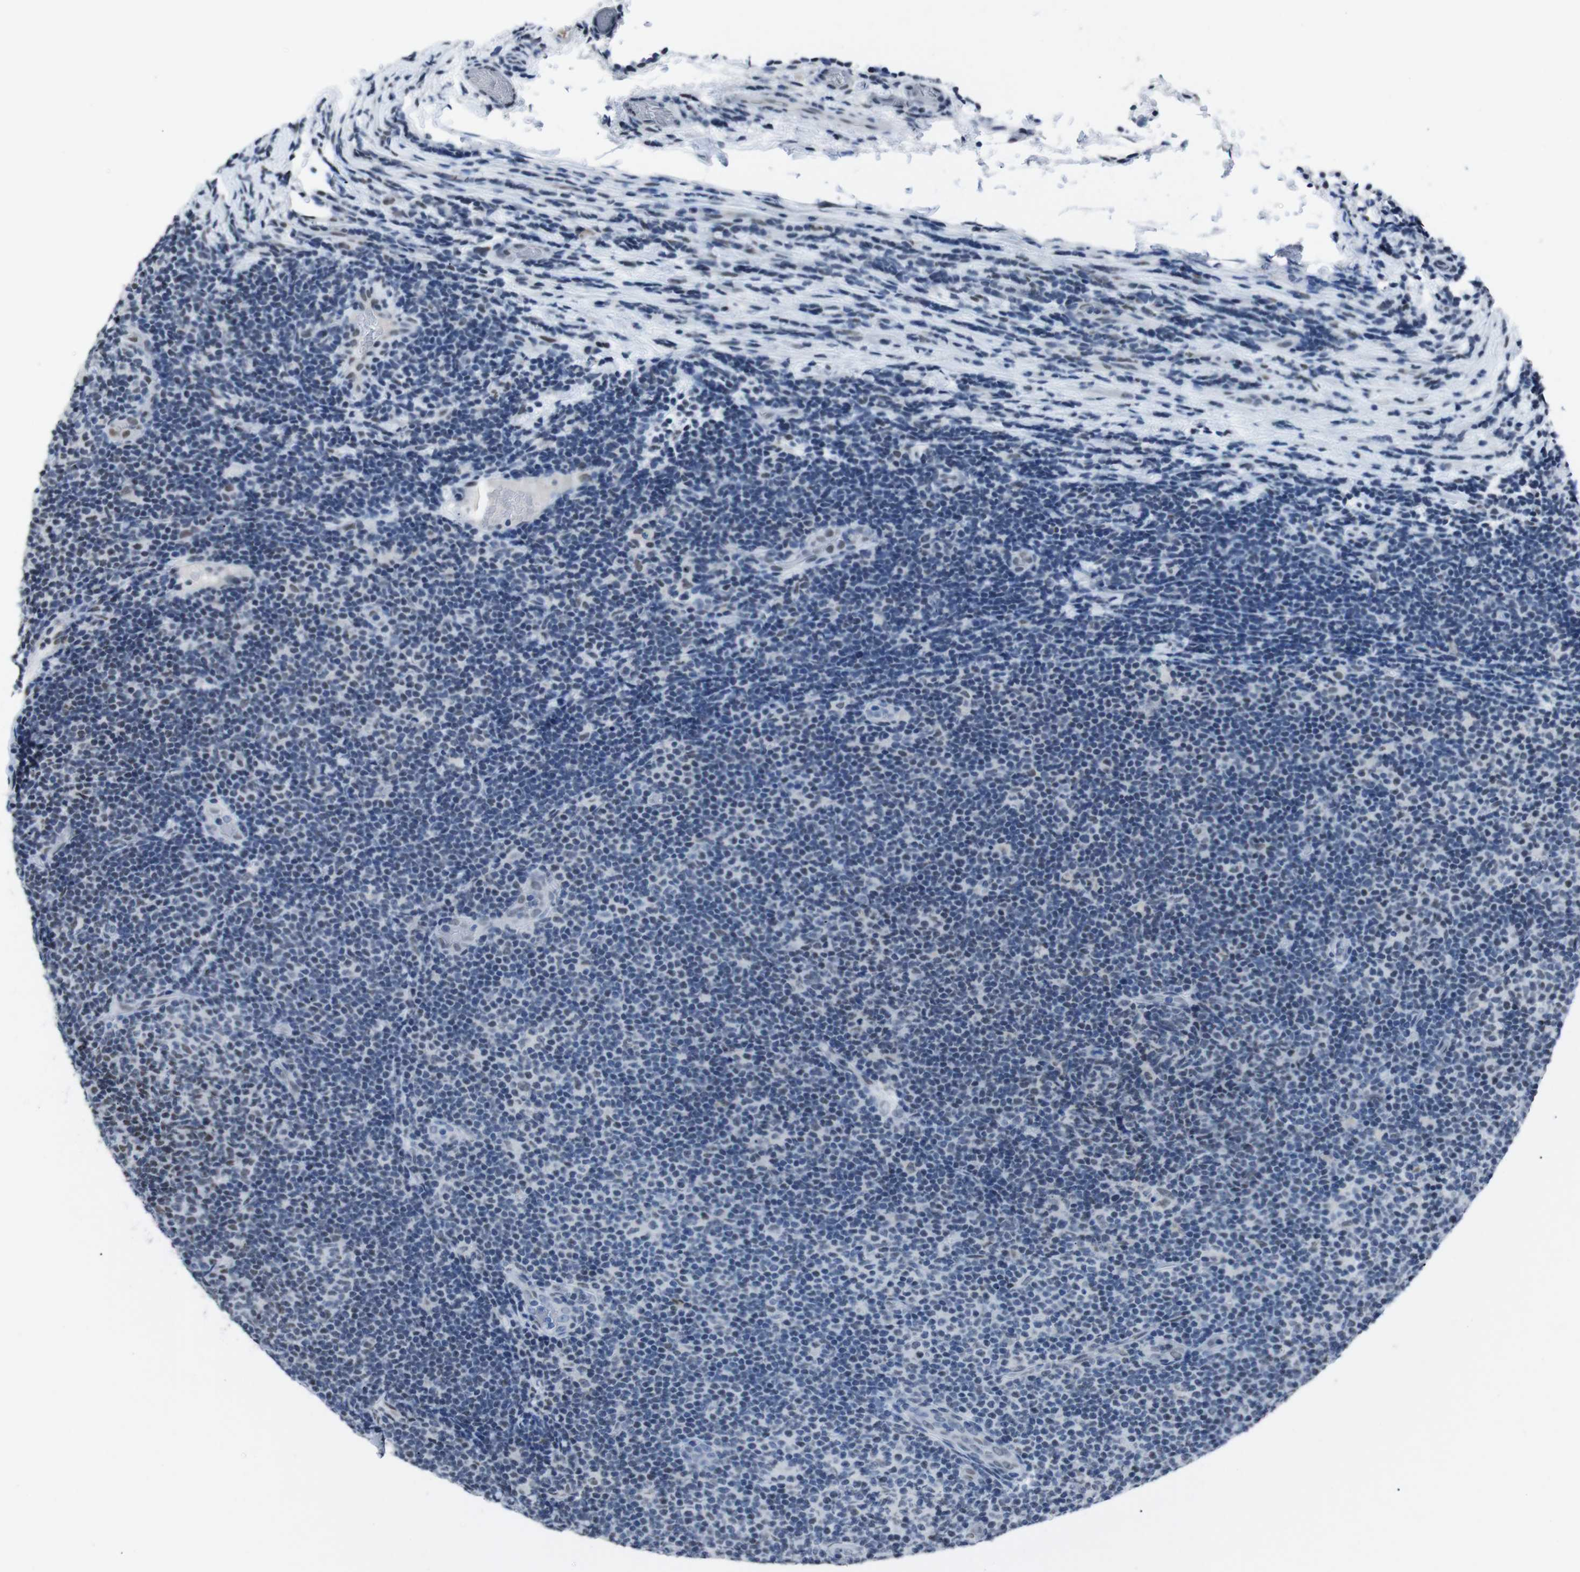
{"staining": {"intensity": "negative", "quantity": "none", "location": "none"}, "tissue": "lymphoma", "cell_type": "Tumor cells", "image_type": "cancer", "snomed": [{"axis": "morphology", "description": "Malignant lymphoma, non-Hodgkin's type, Low grade"}, {"axis": "topography", "description": "Lymph node"}], "caption": "Tumor cells are negative for protein expression in human malignant lymphoma, non-Hodgkin's type (low-grade). Nuclei are stained in blue.", "gene": "PIP4P2", "patient": {"sex": "male", "age": 83}}